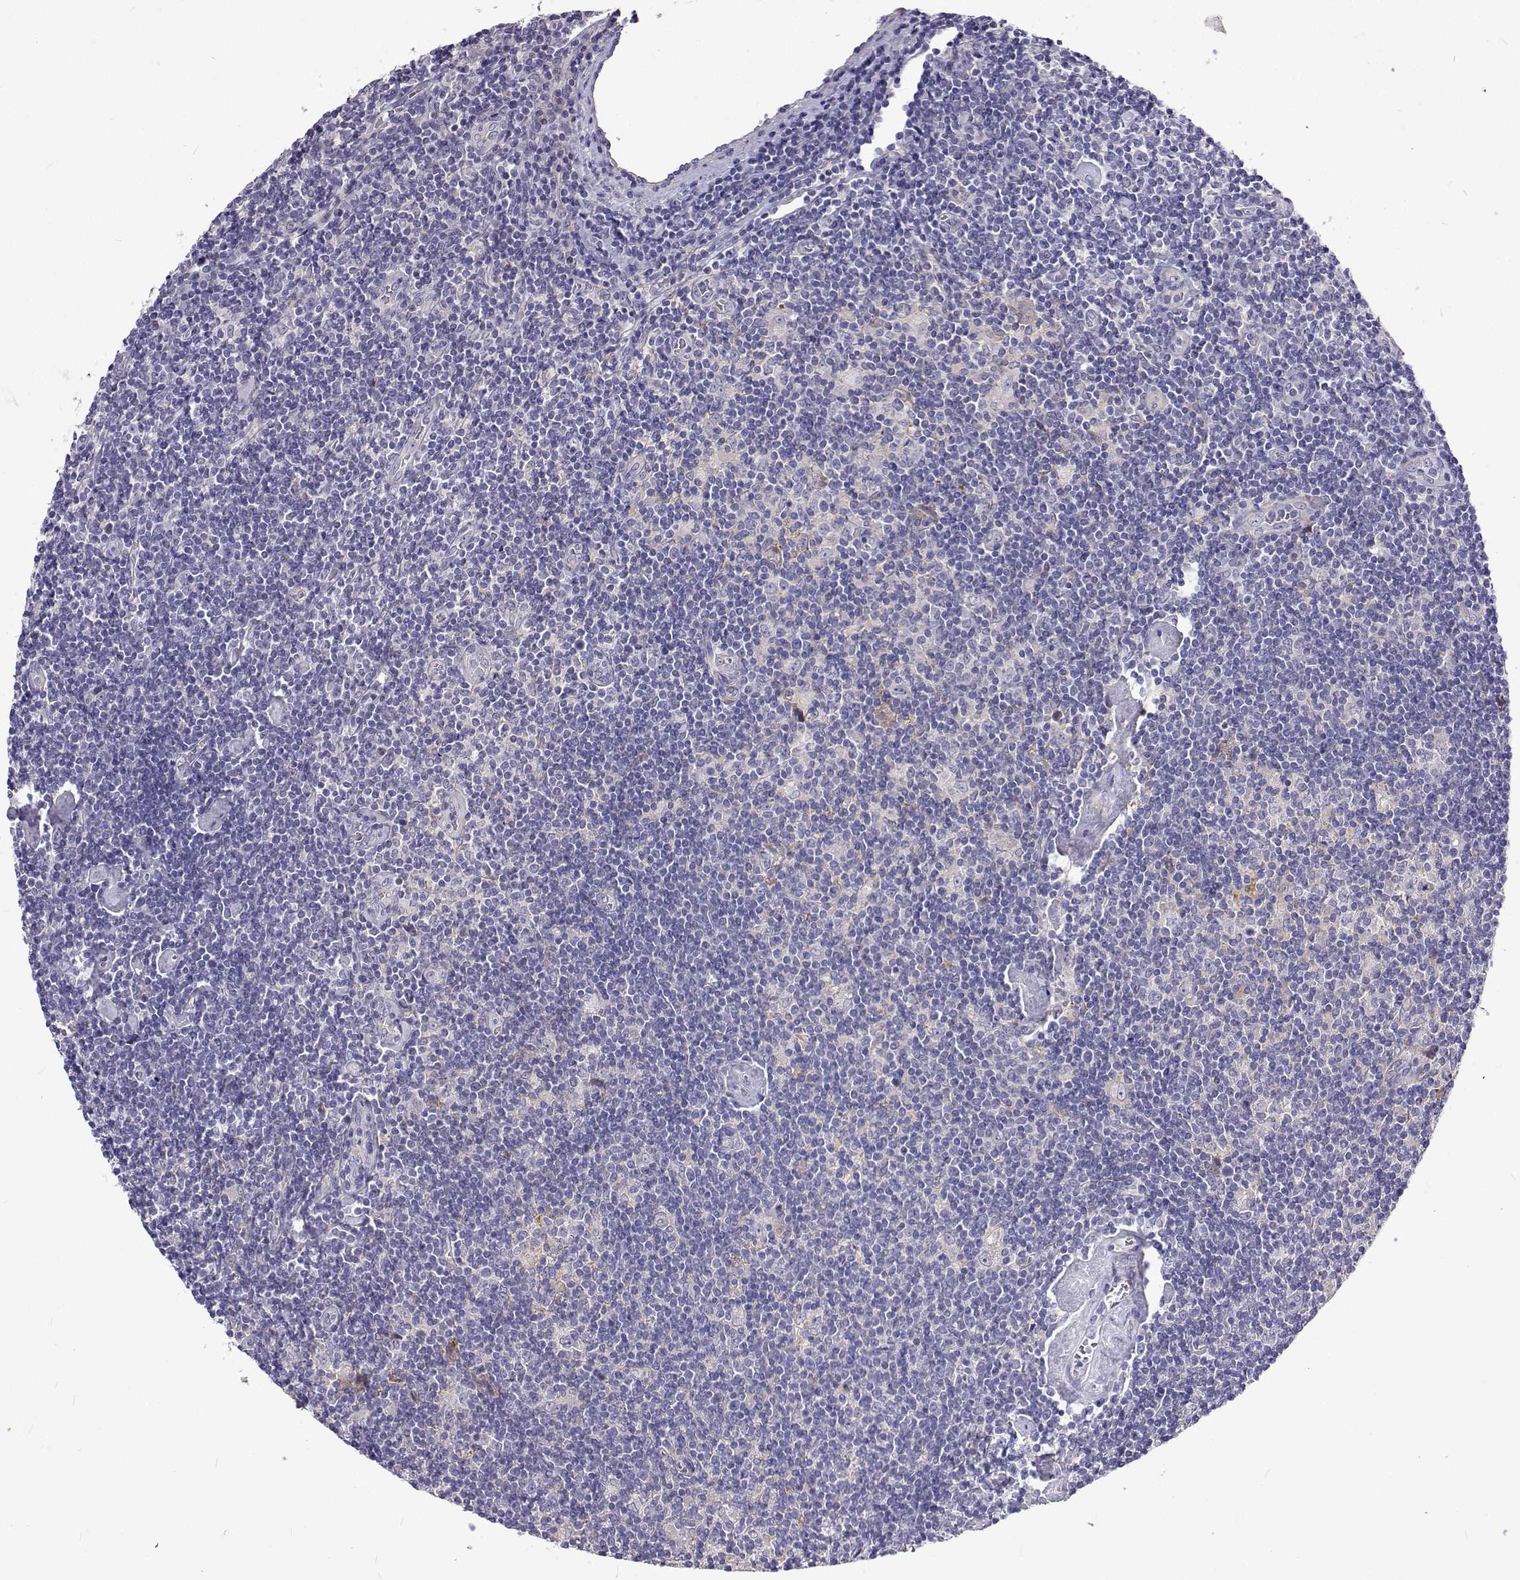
{"staining": {"intensity": "negative", "quantity": "none", "location": "none"}, "tissue": "lymphoma", "cell_type": "Tumor cells", "image_type": "cancer", "snomed": [{"axis": "morphology", "description": "Hodgkin's disease, NOS"}, {"axis": "topography", "description": "Lymph node"}], "caption": "The immunohistochemistry (IHC) micrograph has no significant positivity in tumor cells of lymphoma tissue. (Stains: DAB immunohistochemistry with hematoxylin counter stain, Microscopy: brightfield microscopy at high magnification).", "gene": "LHFPL7", "patient": {"sex": "male", "age": 40}}